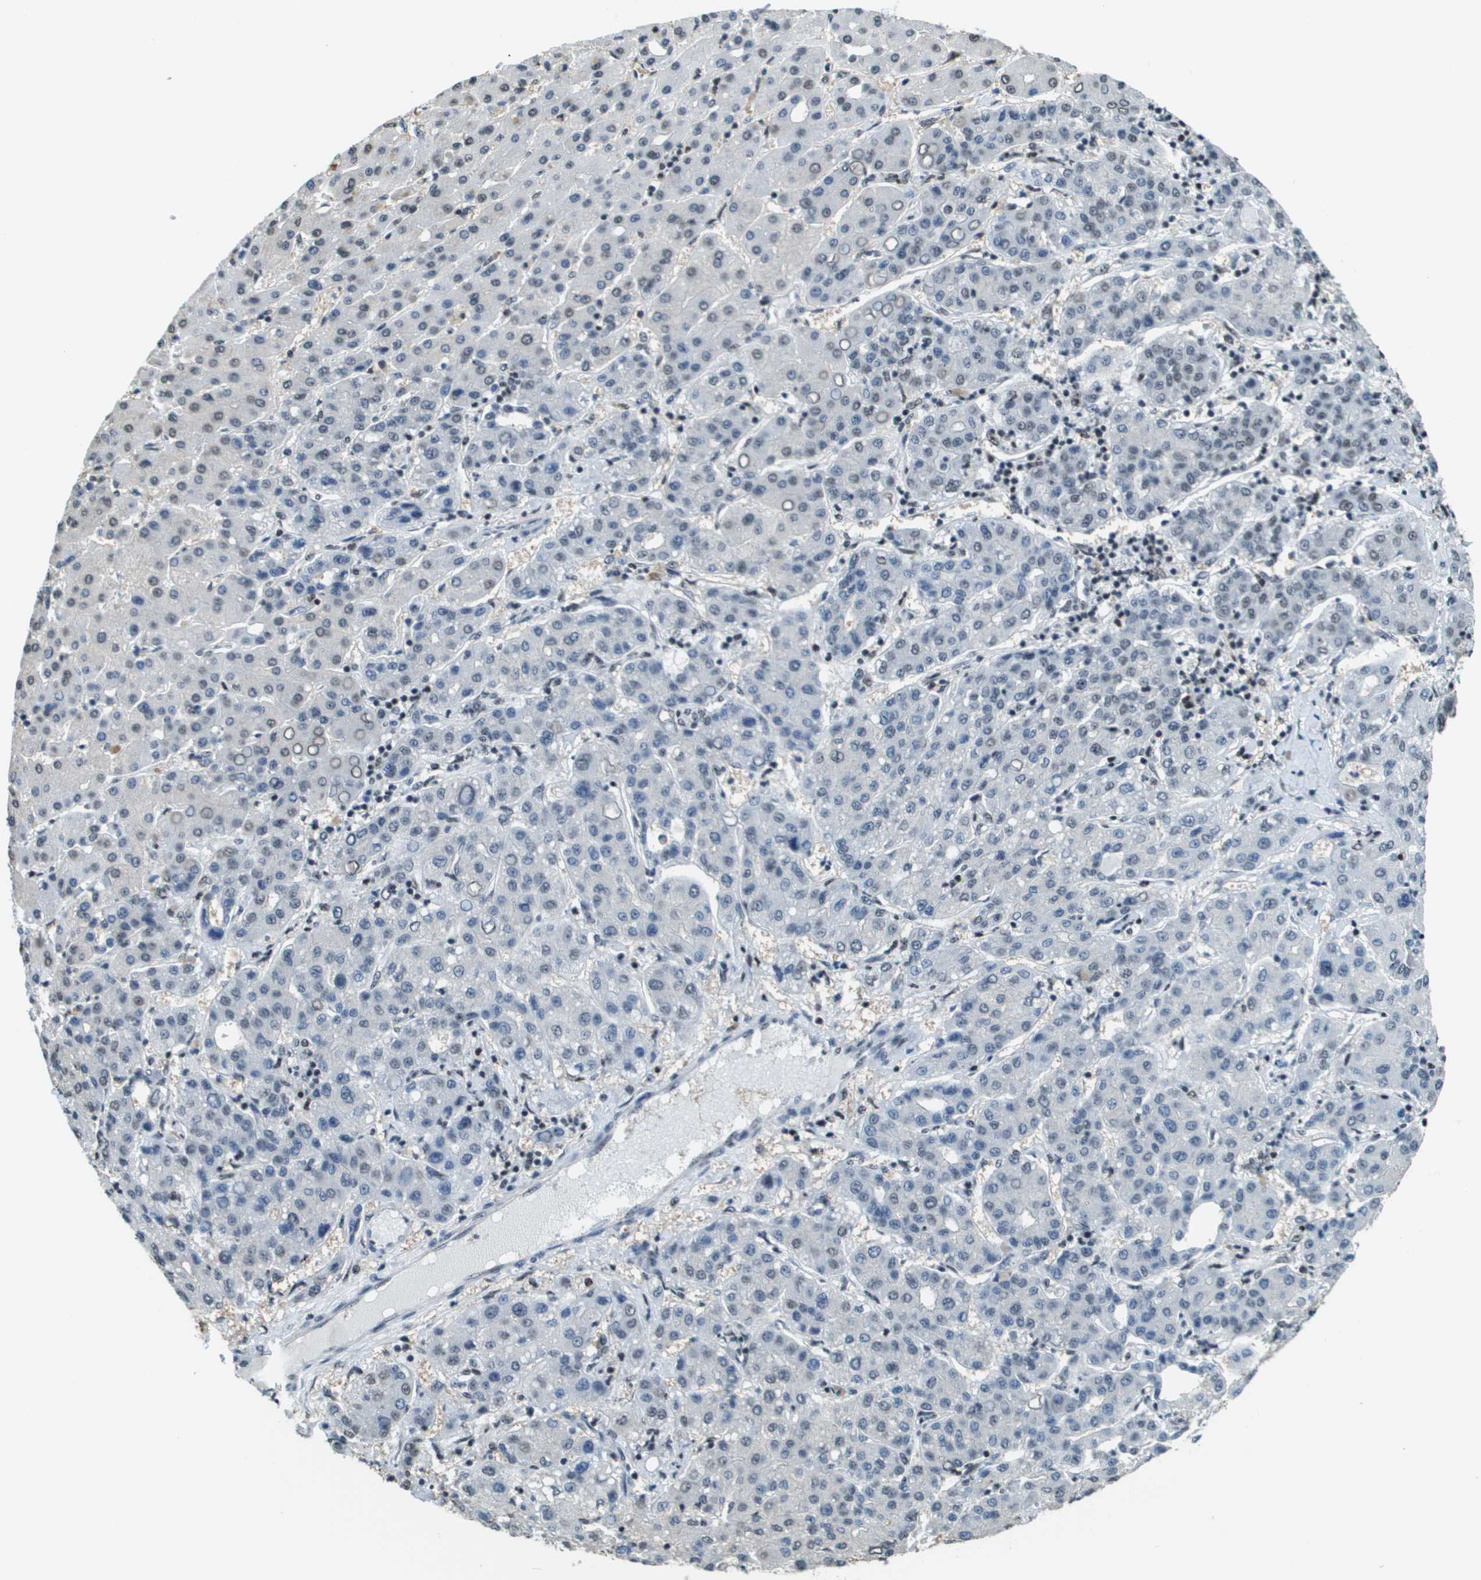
{"staining": {"intensity": "weak", "quantity": "<25%", "location": "nuclear"}, "tissue": "liver cancer", "cell_type": "Tumor cells", "image_type": "cancer", "snomed": [{"axis": "morphology", "description": "Carcinoma, Hepatocellular, NOS"}, {"axis": "topography", "description": "Liver"}], "caption": "A histopathology image of human liver hepatocellular carcinoma is negative for staining in tumor cells.", "gene": "SP100", "patient": {"sex": "male", "age": 65}}